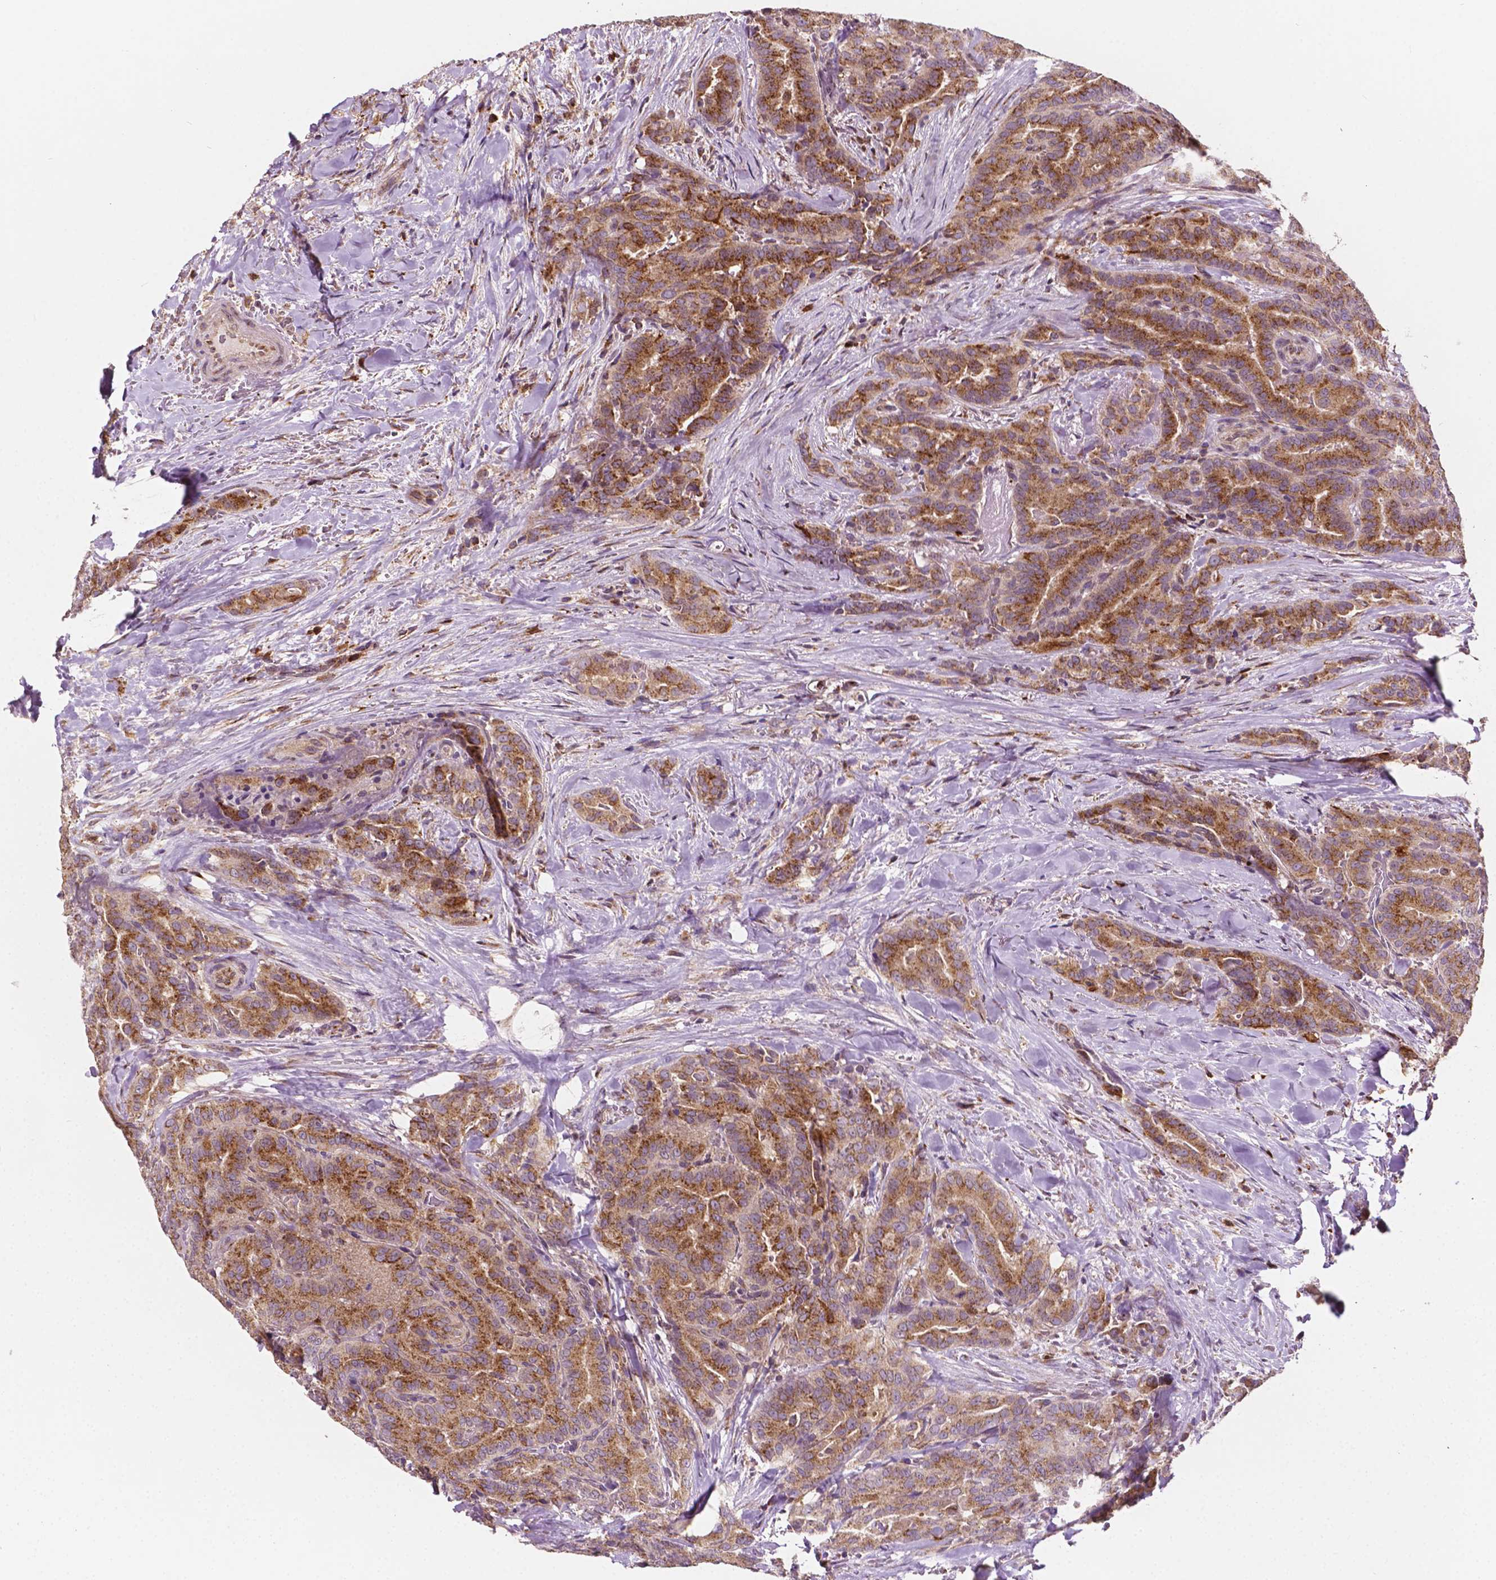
{"staining": {"intensity": "strong", "quantity": ">75%", "location": "cytoplasmic/membranous"}, "tissue": "thyroid cancer", "cell_type": "Tumor cells", "image_type": "cancer", "snomed": [{"axis": "morphology", "description": "Papillary adenocarcinoma, NOS"}, {"axis": "topography", "description": "Thyroid gland"}], "caption": "IHC of human thyroid cancer (papillary adenocarcinoma) exhibits high levels of strong cytoplasmic/membranous expression in about >75% of tumor cells. The staining was performed using DAB (3,3'-diaminobenzidine), with brown indicating positive protein expression. Nuclei are stained blue with hematoxylin.", "gene": "EBAG9", "patient": {"sex": "male", "age": 61}}